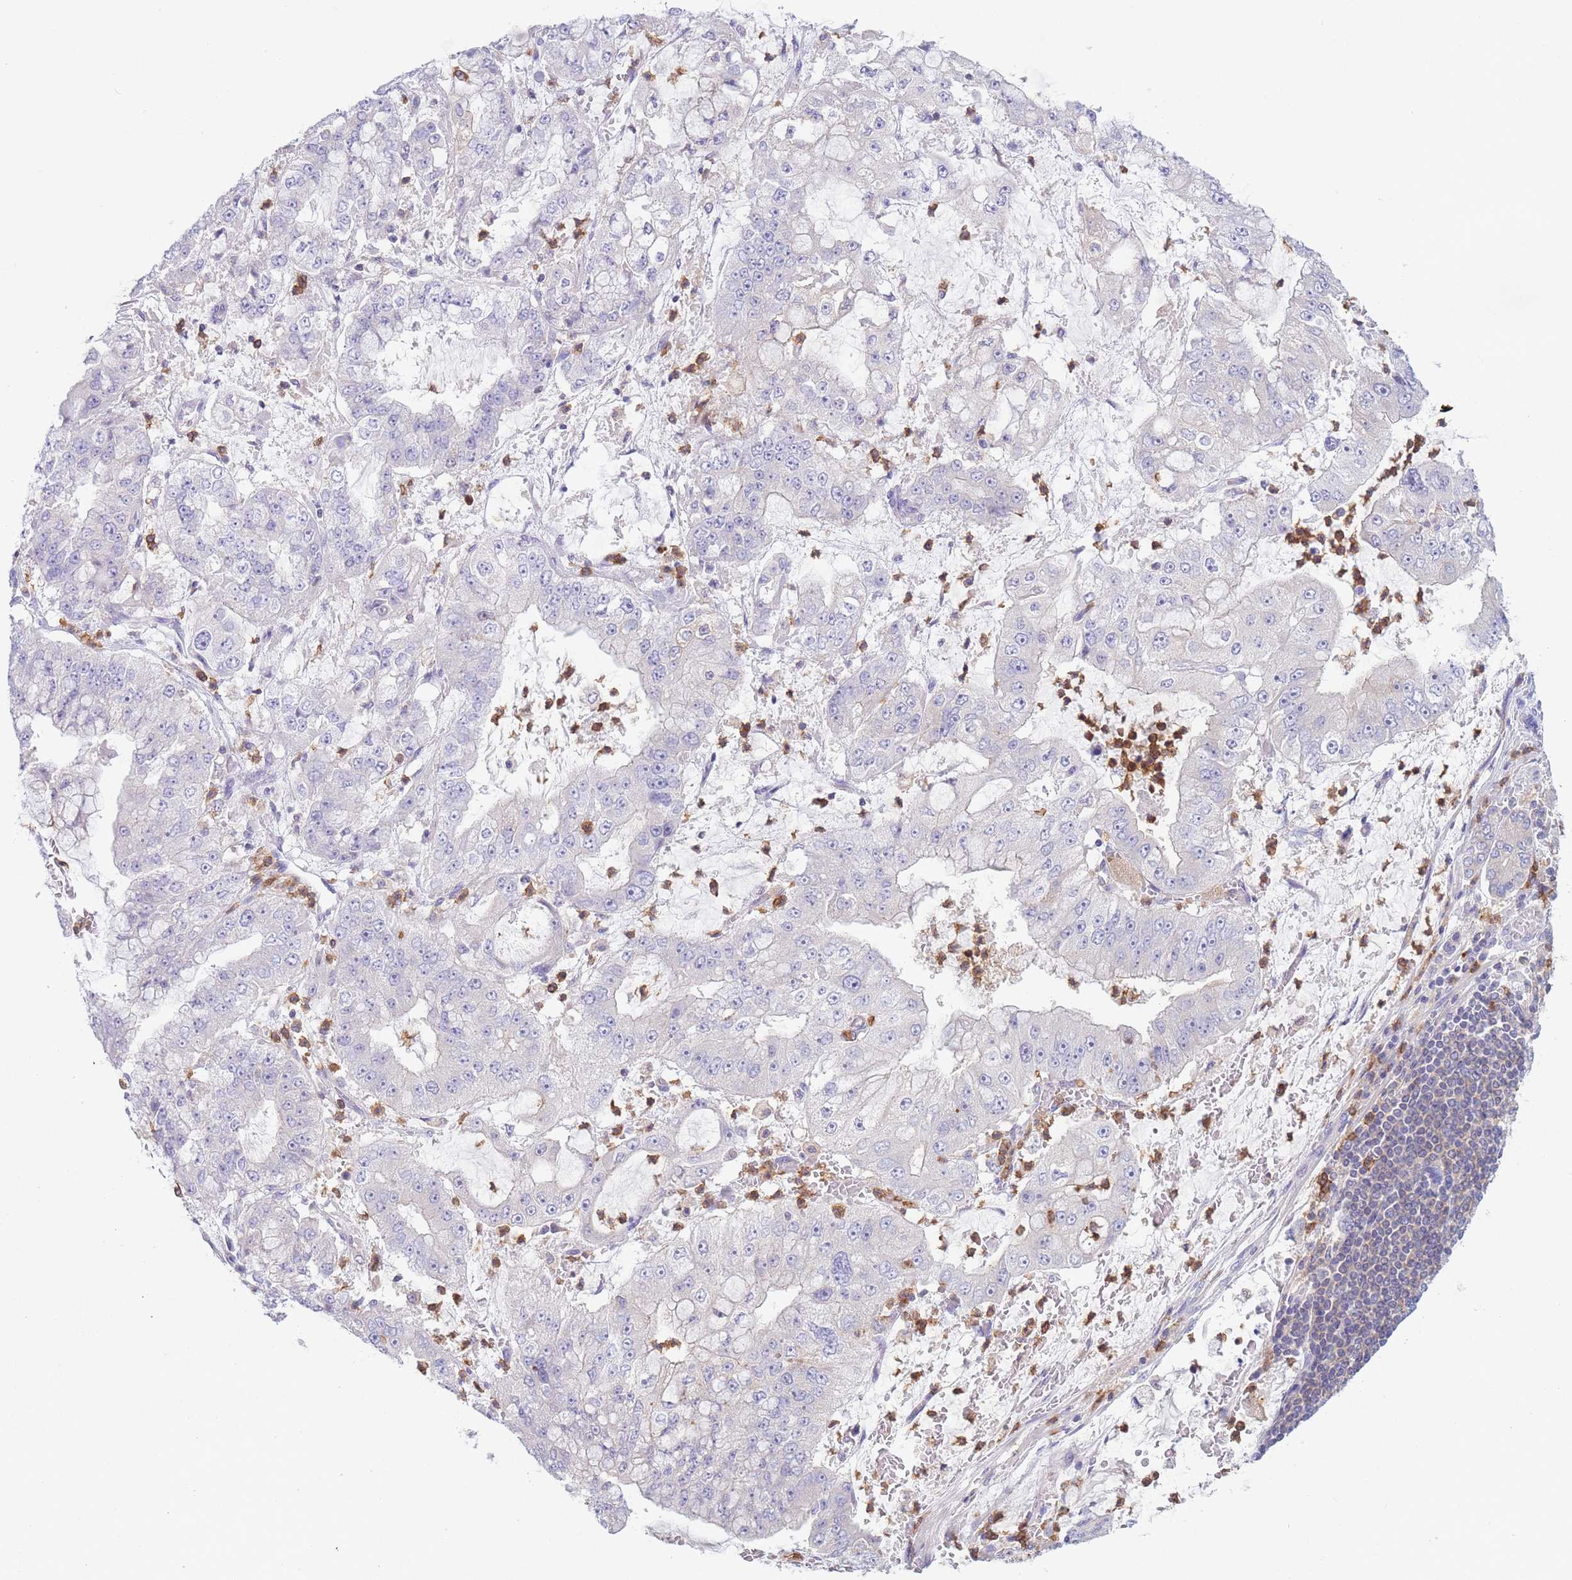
{"staining": {"intensity": "negative", "quantity": "none", "location": "none"}, "tissue": "stomach cancer", "cell_type": "Tumor cells", "image_type": "cancer", "snomed": [{"axis": "morphology", "description": "Adenocarcinoma, NOS"}, {"axis": "topography", "description": "Stomach"}], "caption": "Tumor cells are negative for protein expression in human adenocarcinoma (stomach).", "gene": "ST3GAL4", "patient": {"sex": "male", "age": 76}}